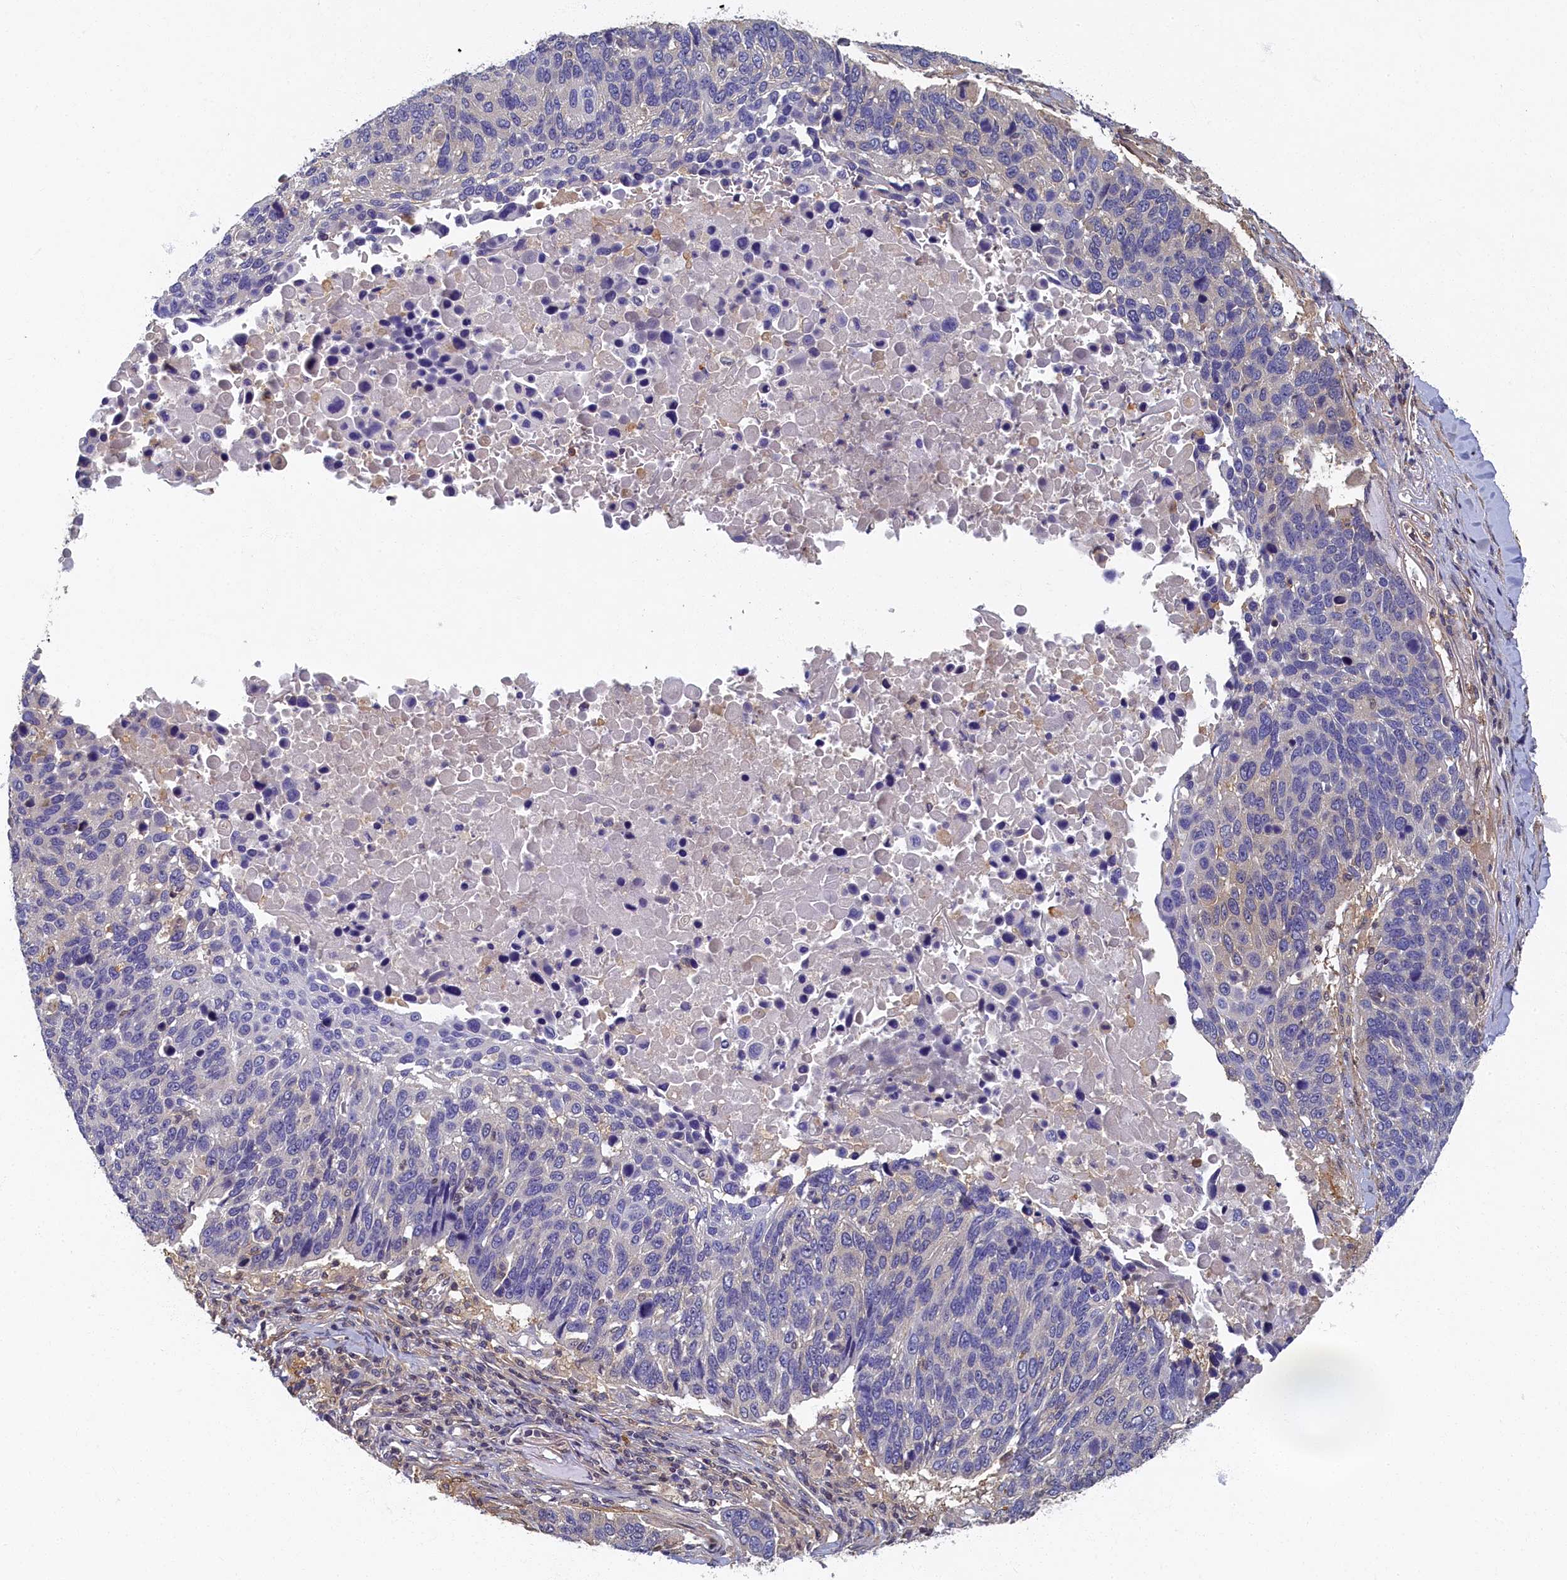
{"staining": {"intensity": "negative", "quantity": "none", "location": "none"}, "tissue": "lung cancer", "cell_type": "Tumor cells", "image_type": "cancer", "snomed": [{"axis": "morphology", "description": "Normal tissue, NOS"}, {"axis": "morphology", "description": "Squamous cell carcinoma, NOS"}, {"axis": "topography", "description": "Lymph node"}, {"axis": "topography", "description": "Lung"}], "caption": "Immunohistochemistry (IHC) of squamous cell carcinoma (lung) reveals no positivity in tumor cells.", "gene": "TBCB", "patient": {"sex": "male", "age": 66}}